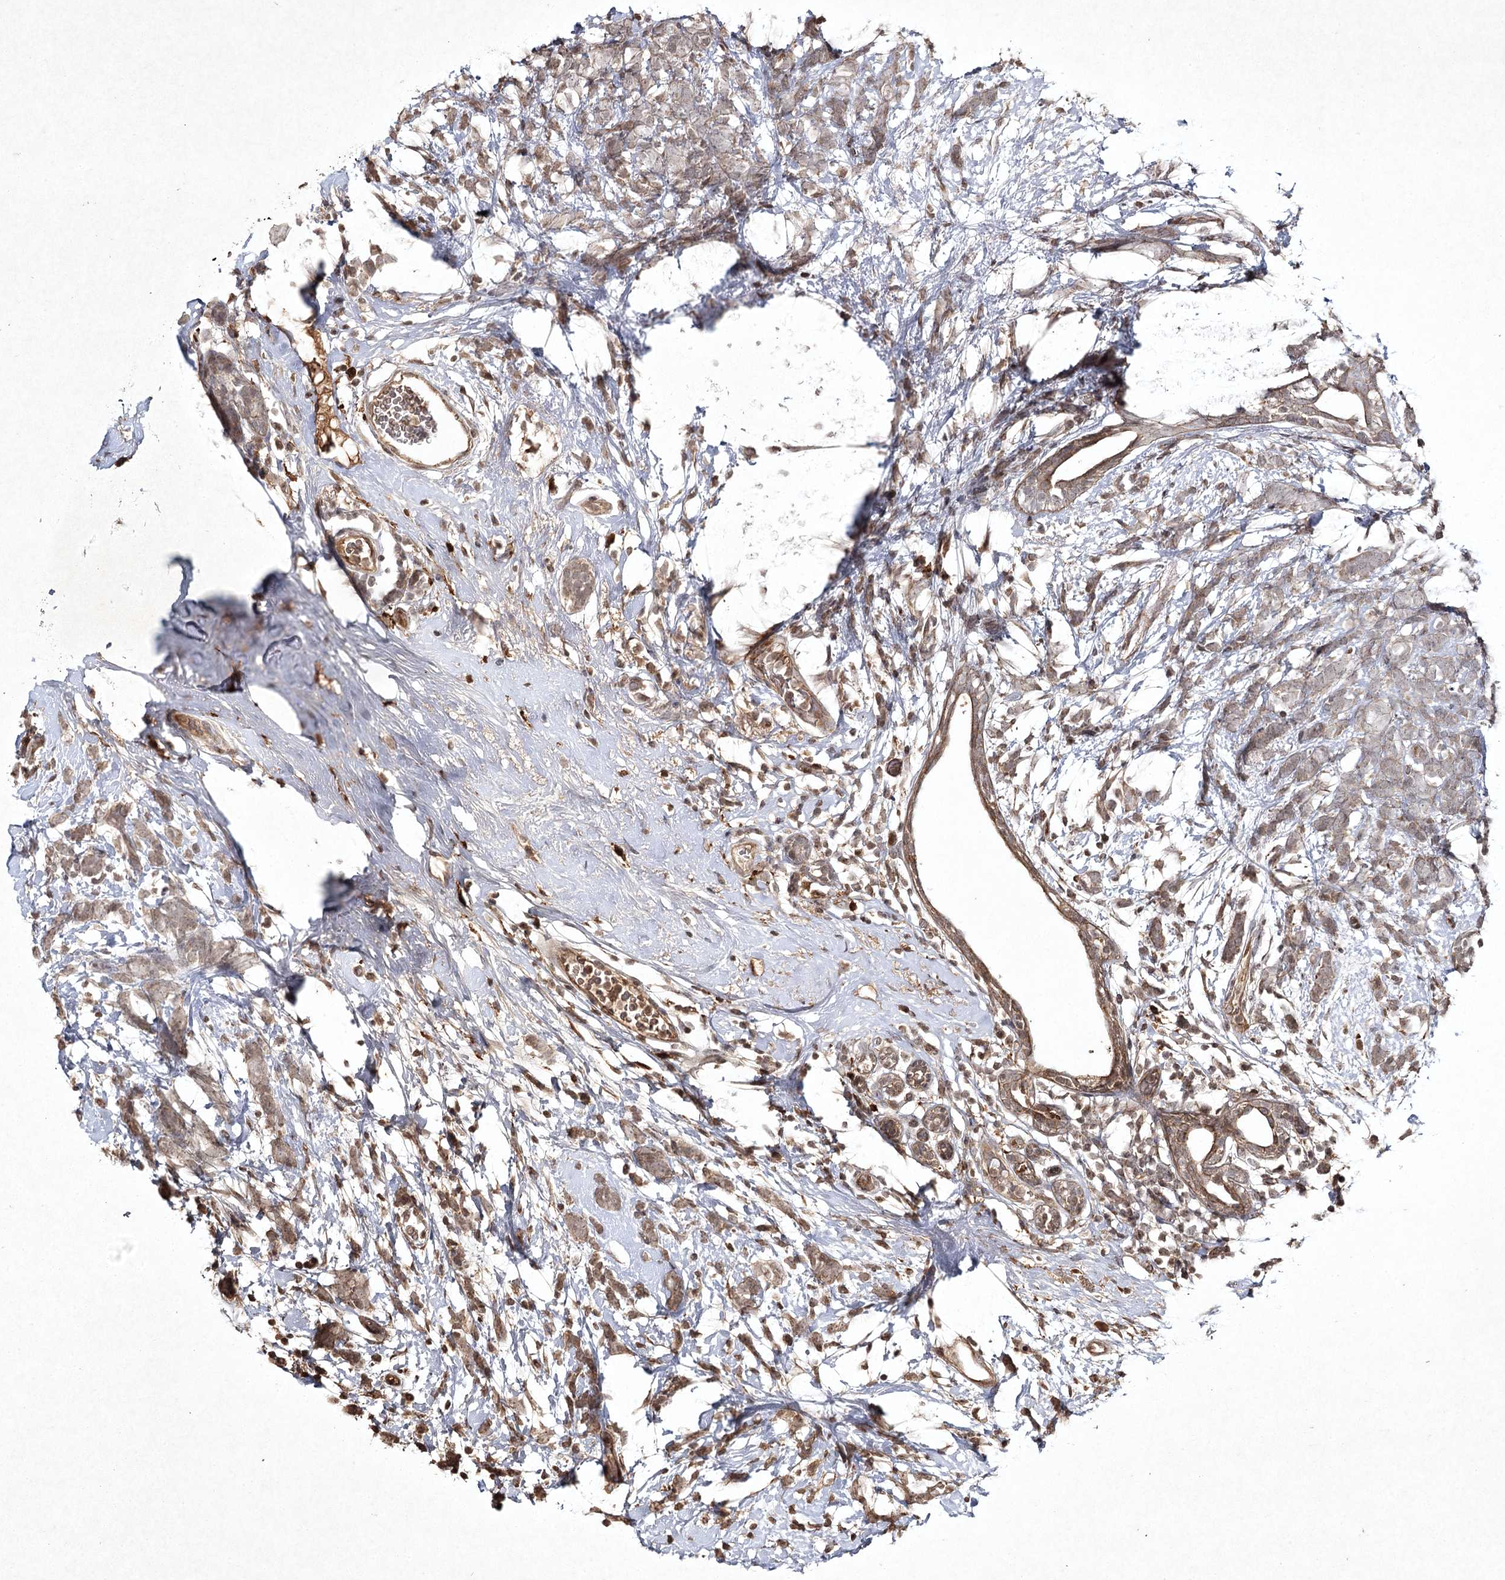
{"staining": {"intensity": "weak", "quantity": "25%-75%", "location": "cytoplasmic/membranous"}, "tissue": "breast cancer", "cell_type": "Tumor cells", "image_type": "cancer", "snomed": [{"axis": "morphology", "description": "Lobular carcinoma"}, {"axis": "topography", "description": "Breast"}], "caption": "Protein staining displays weak cytoplasmic/membranous expression in approximately 25%-75% of tumor cells in lobular carcinoma (breast).", "gene": "CYP2B6", "patient": {"sex": "female", "age": 58}}